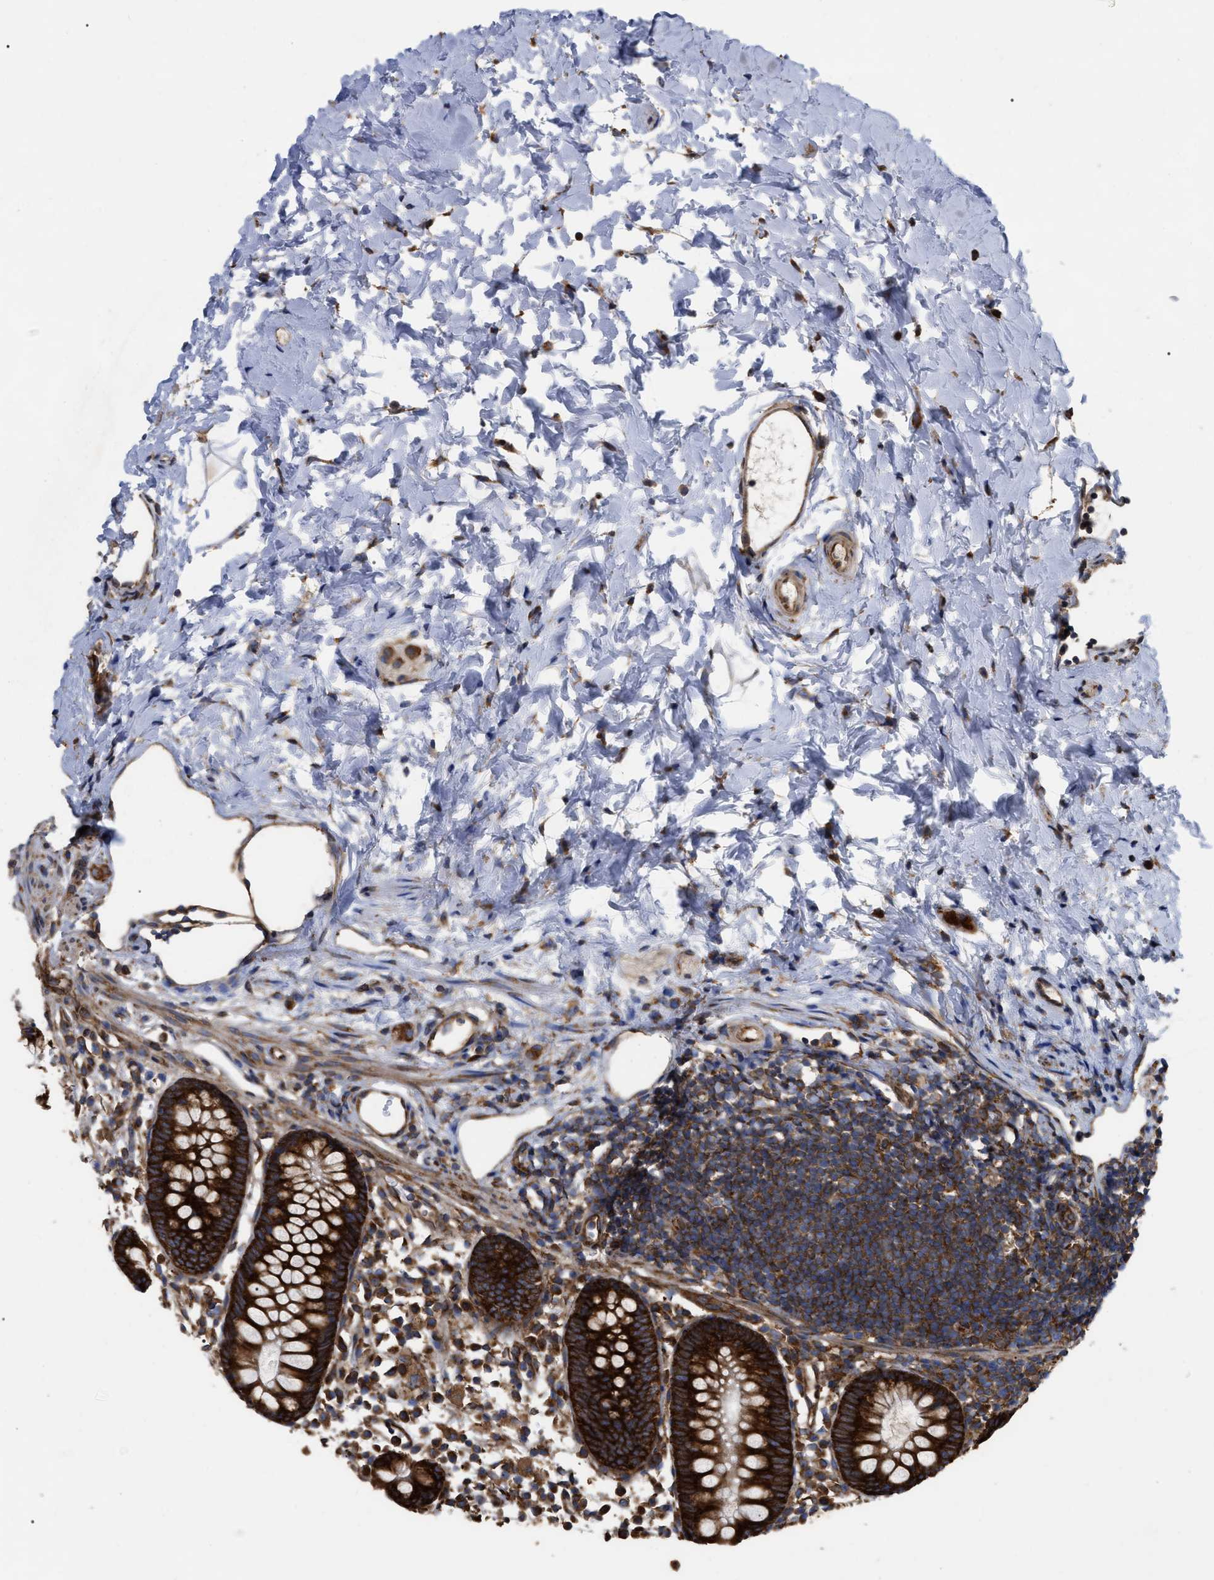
{"staining": {"intensity": "strong", "quantity": ">75%", "location": "cytoplasmic/membranous"}, "tissue": "appendix", "cell_type": "Glandular cells", "image_type": "normal", "snomed": [{"axis": "morphology", "description": "Normal tissue, NOS"}, {"axis": "topography", "description": "Appendix"}], "caption": "An image showing strong cytoplasmic/membranous expression in approximately >75% of glandular cells in normal appendix, as visualized by brown immunohistochemical staining.", "gene": "FAM120A", "patient": {"sex": "female", "age": 20}}